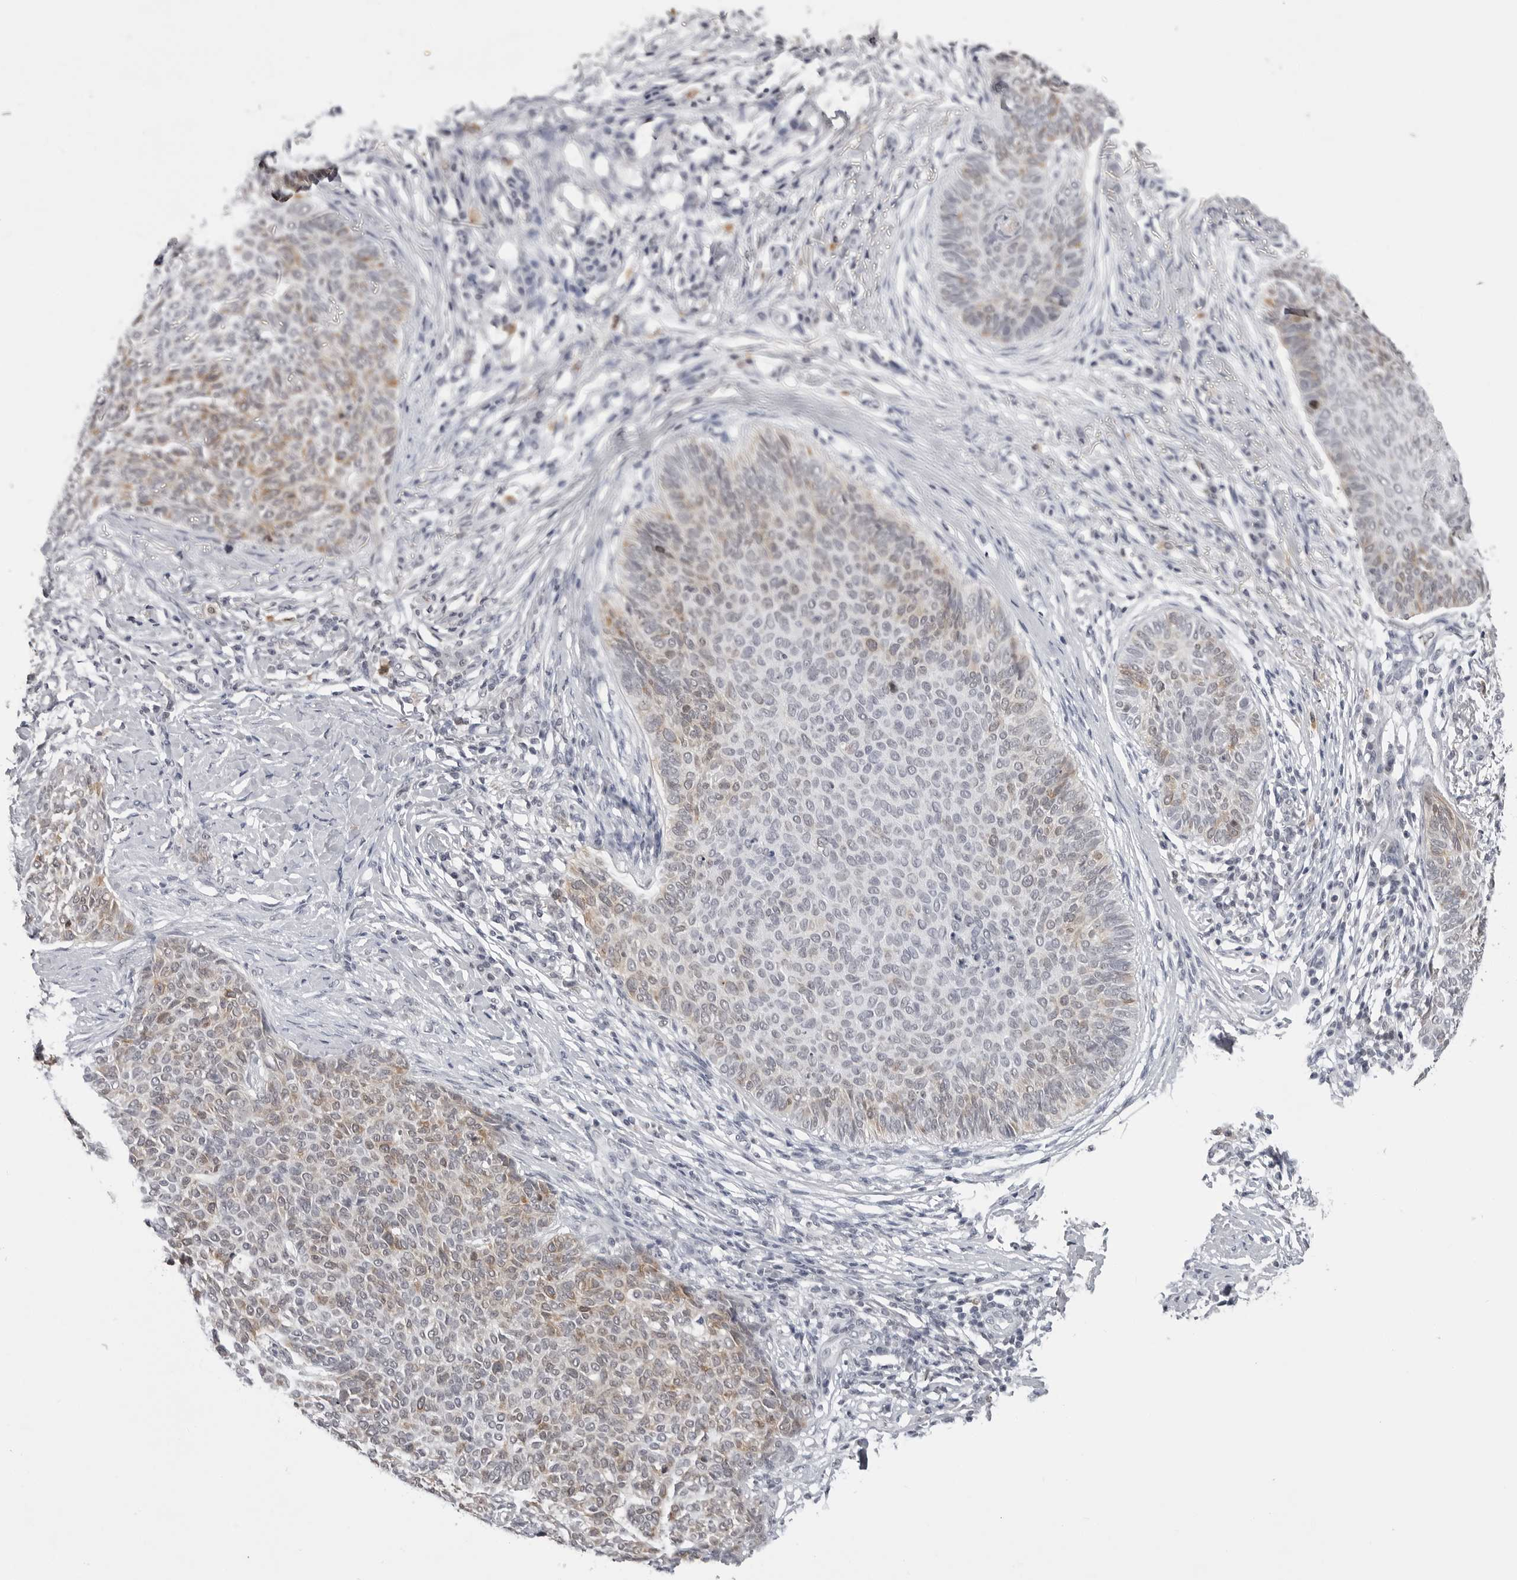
{"staining": {"intensity": "weak", "quantity": "25%-75%", "location": "cytoplasmic/membranous"}, "tissue": "skin cancer", "cell_type": "Tumor cells", "image_type": "cancer", "snomed": [{"axis": "morphology", "description": "Normal tissue, NOS"}, {"axis": "morphology", "description": "Basal cell carcinoma"}, {"axis": "topography", "description": "Skin"}], "caption": "Protein expression analysis of human skin basal cell carcinoma reveals weak cytoplasmic/membranous positivity in about 25%-75% of tumor cells. (Stains: DAB in brown, nuclei in blue, Microscopy: brightfield microscopy at high magnification).", "gene": "RRM1", "patient": {"sex": "male", "age": 50}}